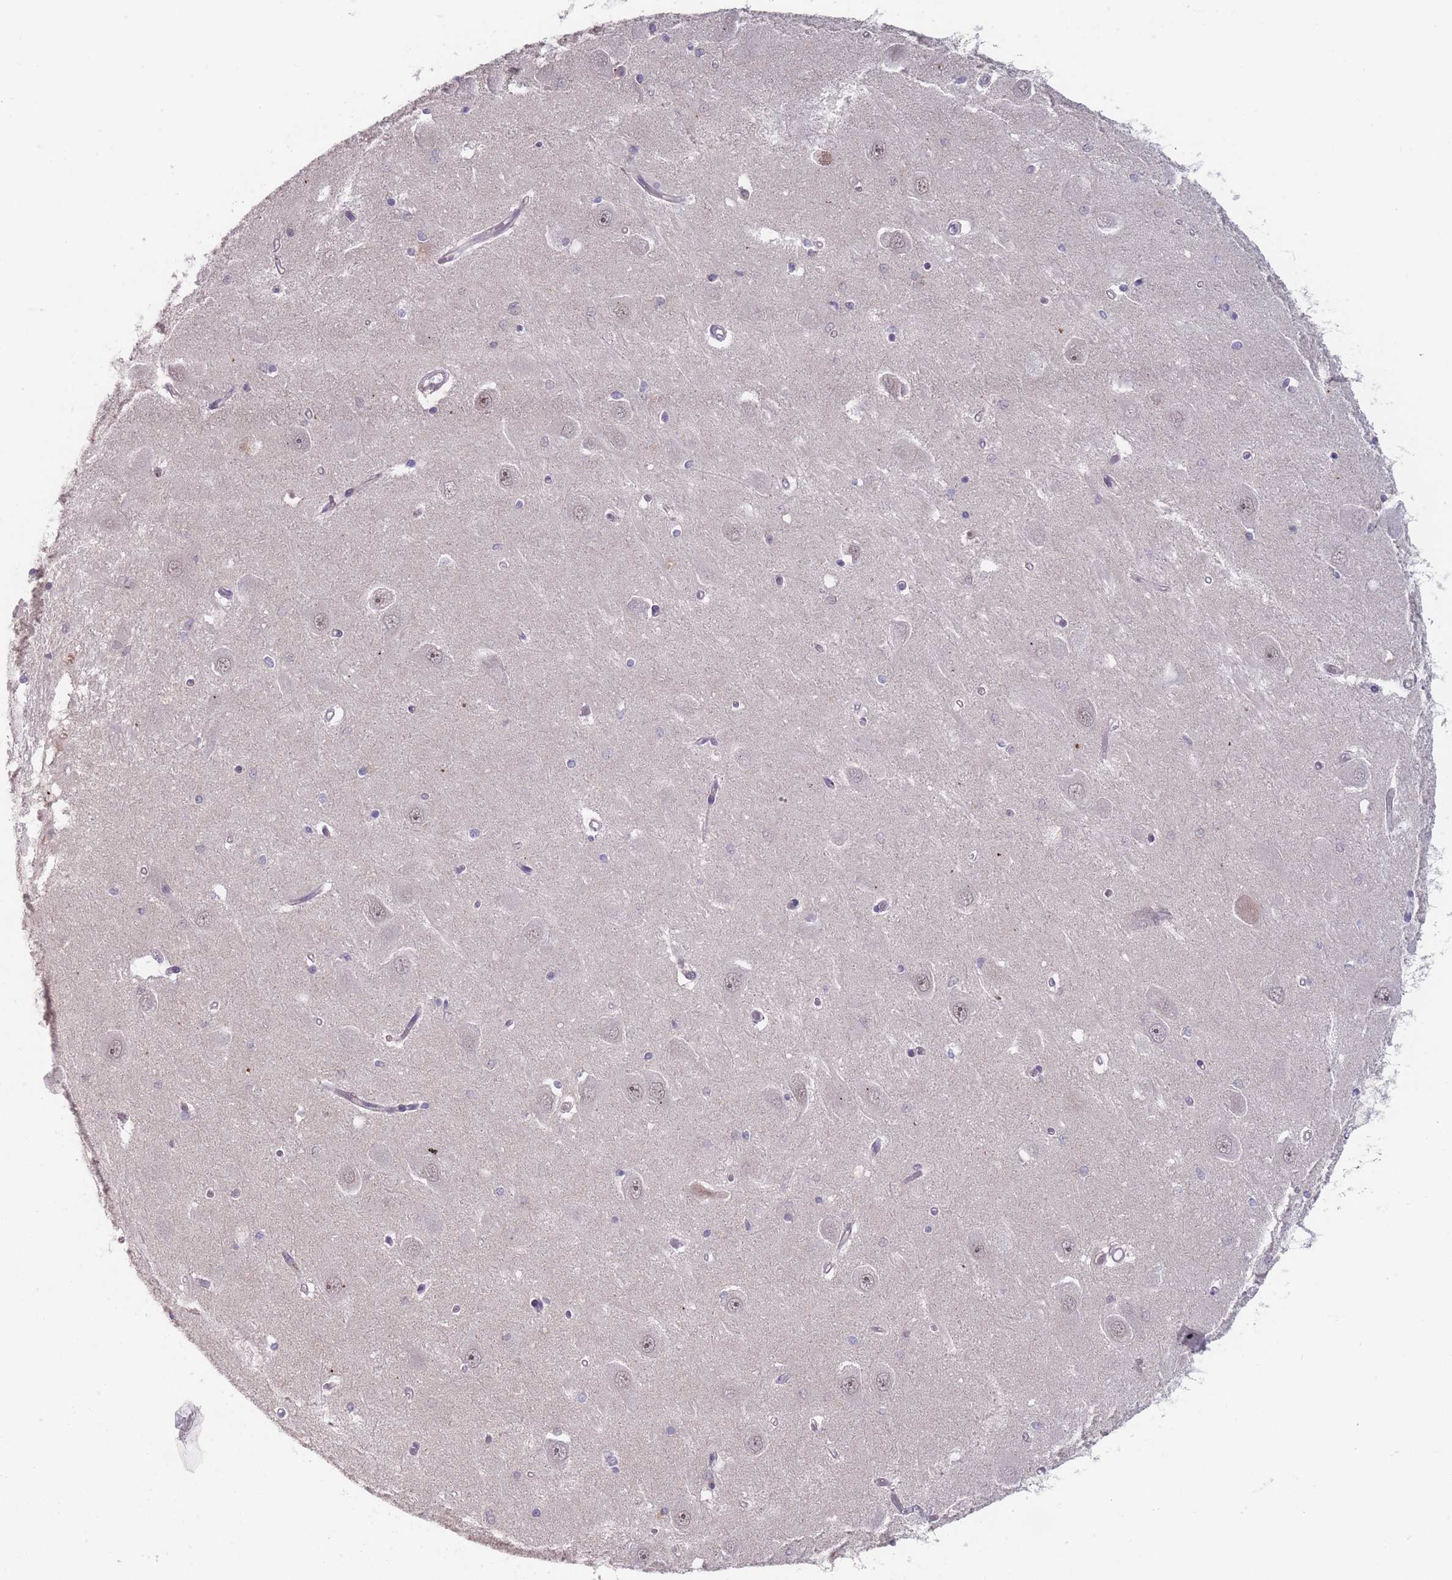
{"staining": {"intensity": "weak", "quantity": "<25%", "location": "nuclear"}, "tissue": "hippocampus", "cell_type": "Glial cells", "image_type": "normal", "snomed": [{"axis": "morphology", "description": "Normal tissue, NOS"}, {"axis": "topography", "description": "Hippocampus"}], "caption": "Human hippocampus stained for a protein using immunohistochemistry (IHC) exhibits no staining in glial cells.", "gene": "TMEM232", "patient": {"sex": "male", "age": 45}}